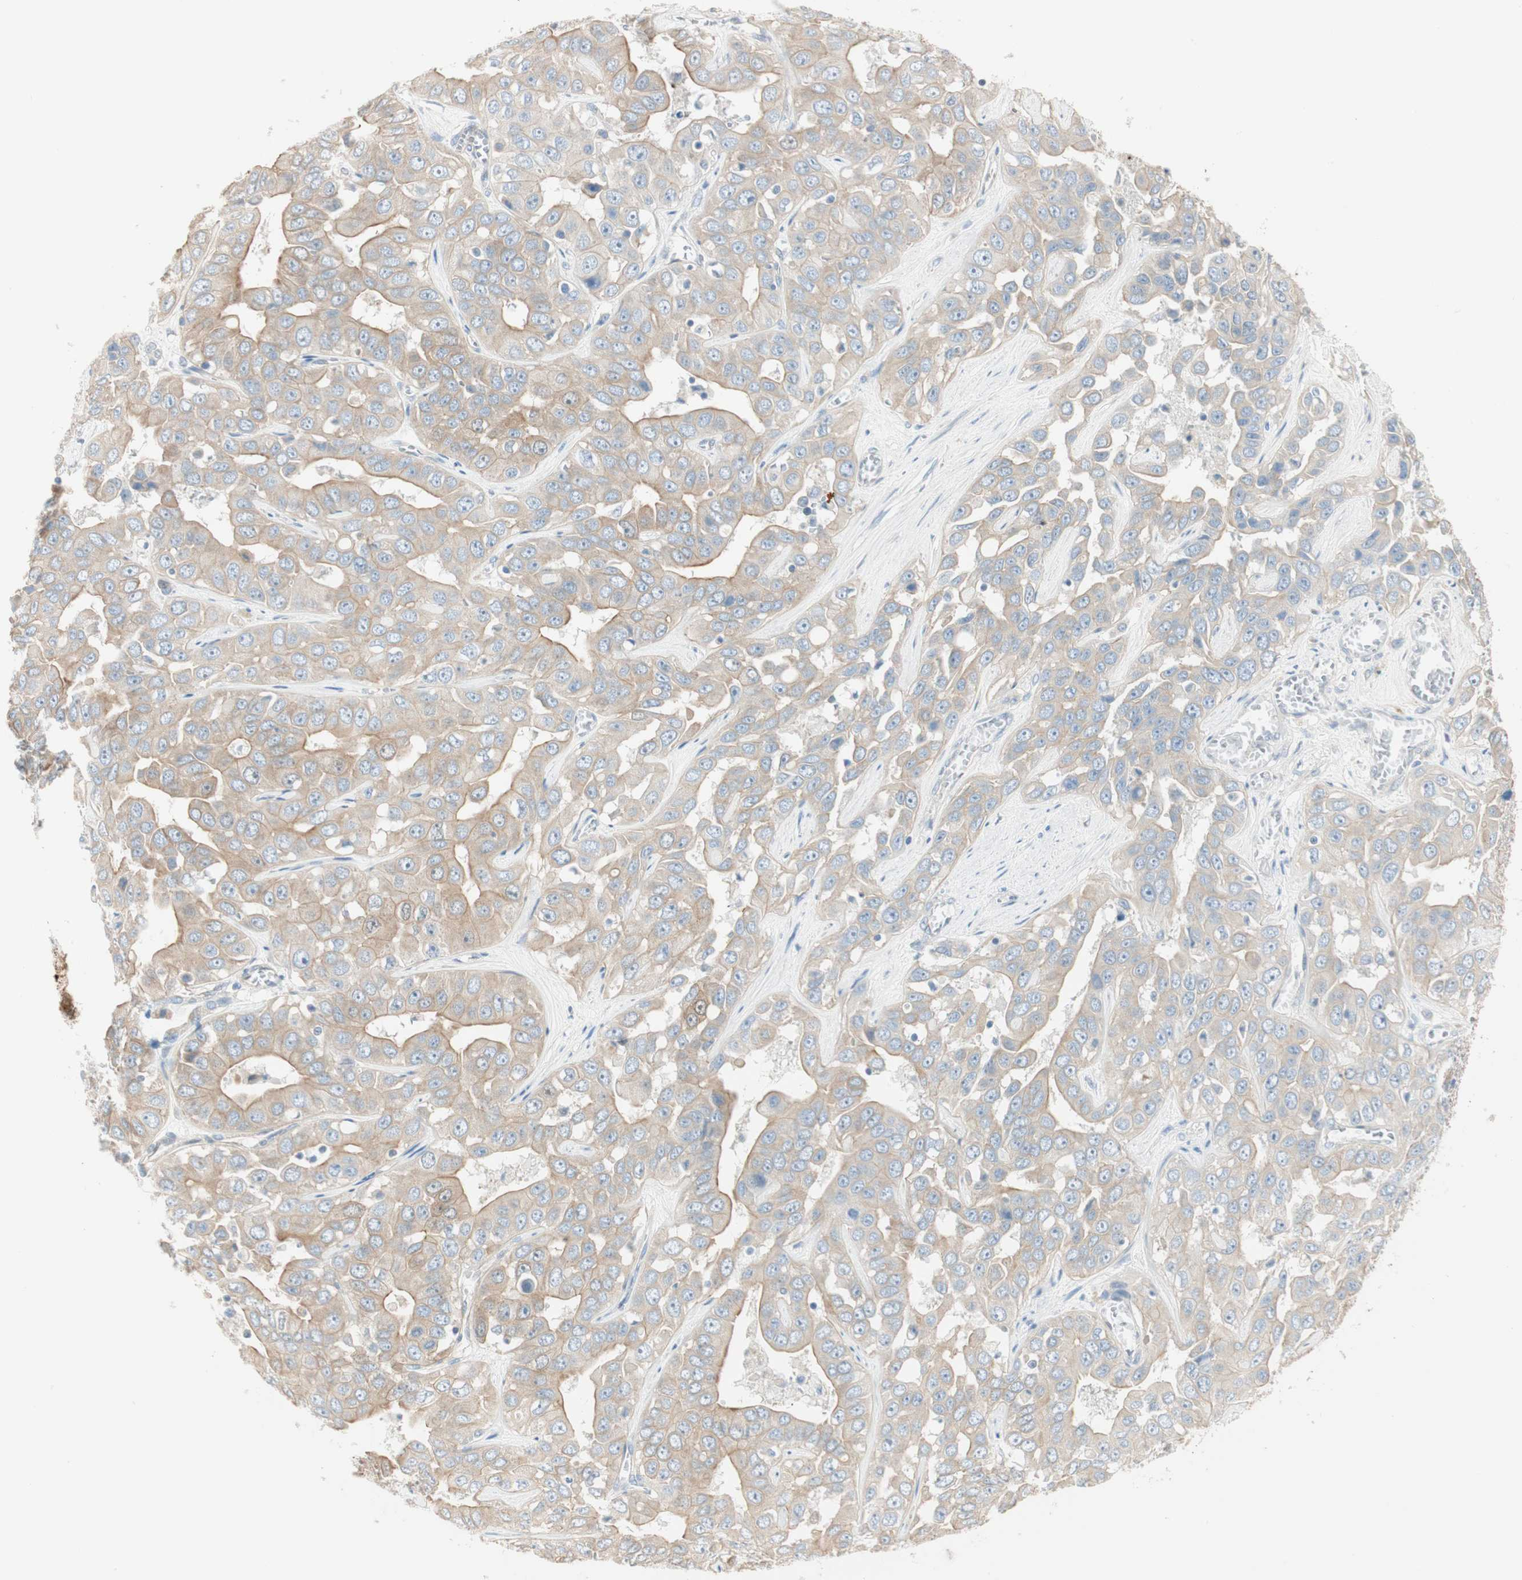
{"staining": {"intensity": "weak", "quantity": ">75%", "location": "cytoplasmic/membranous"}, "tissue": "liver cancer", "cell_type": "Tumor cells", "image_type": "cancer", "snomed": [{"axis": "morphology", "description": "Cholangiocarcinoma"}, {"axis": "topography", "description": "Liver"}], "caption": "Immunohistochemical staining of human liver cancer reveals low levels of weak cytoplasmic/membranous expression in approximately >75% of tumor cells. (DAB IHC, brown staining for protein, blue staining for nuclei).", "gene": "CDK3", "patient": {"sex": "female", "age": 52}}